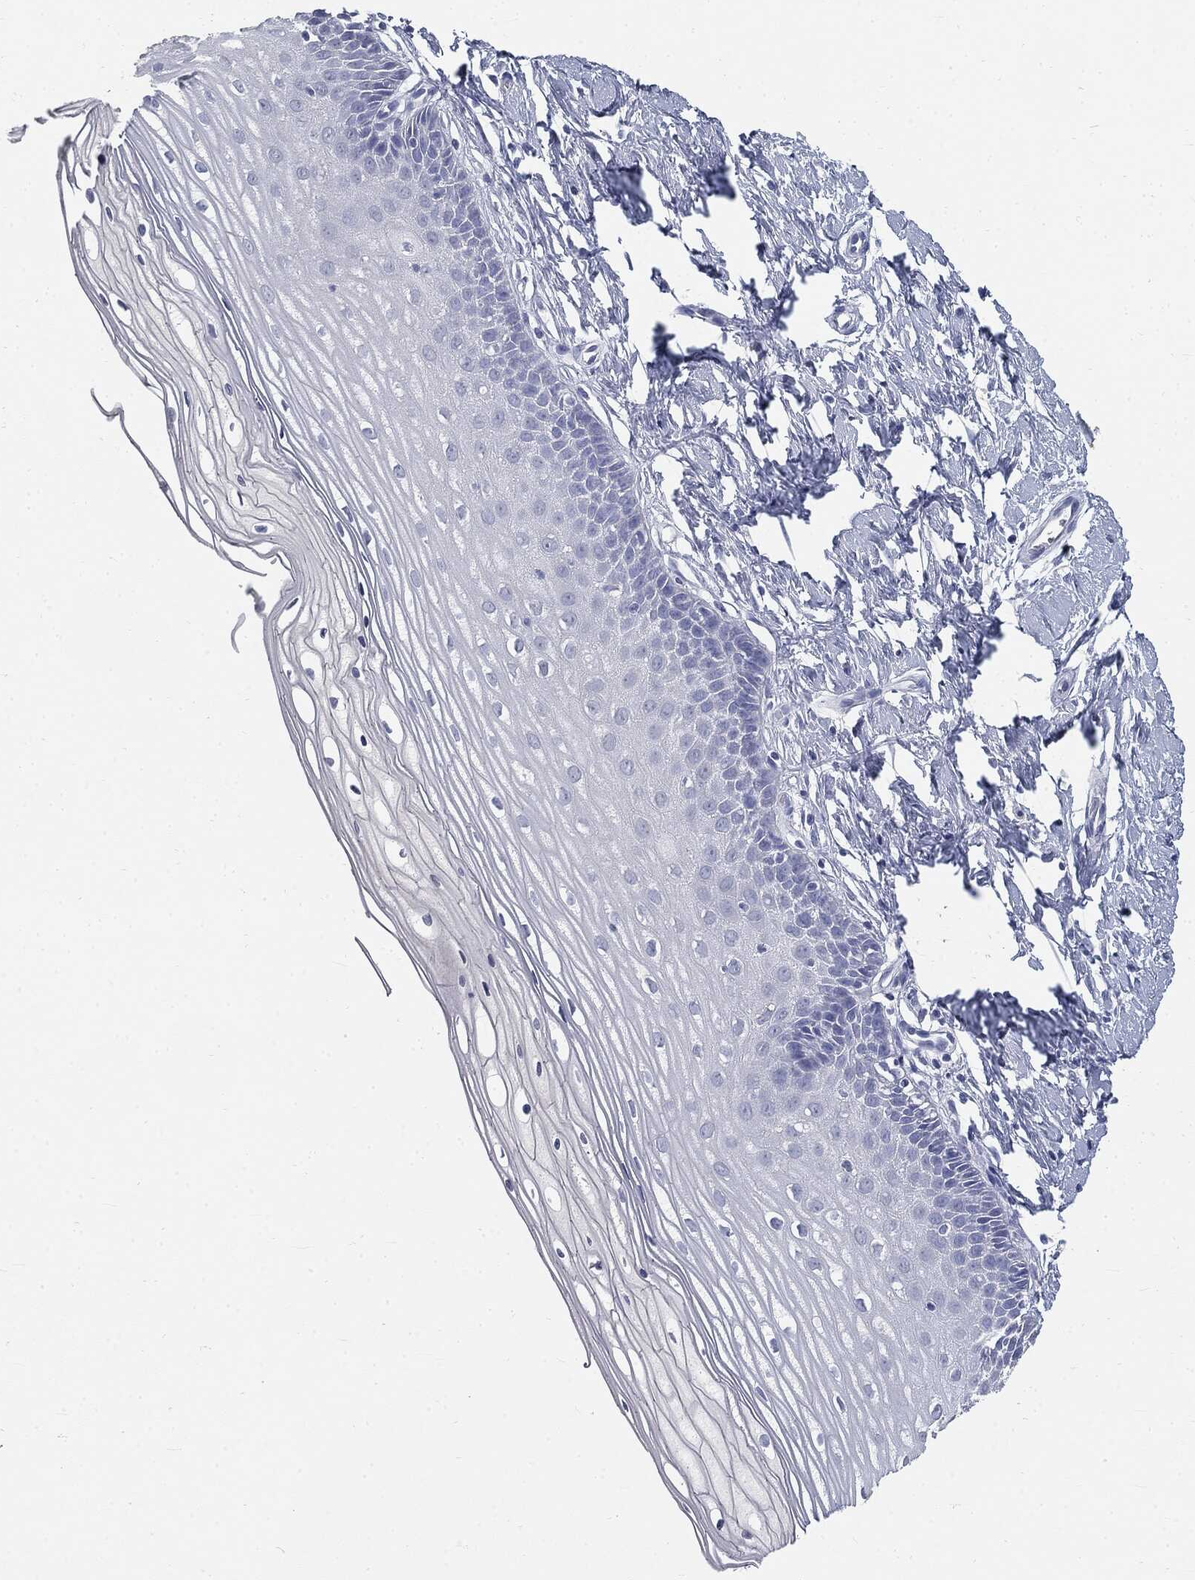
{"staining": {"intensity": "negative", "quantity": "none", "location": "none"}, "tissue": "cervix", "cell_type": "Glandular cells", "image_type": "normal", "snomed": [{"axis": "morphology", "description": "Normal tissue, NOS"}, {"axis": "topography", "description": "Cervix"}], "caption": "High power microscopy image of an IHC micrograph of normal cervix, revealing no significant positivity in glandular cells. (DAB (3,3'-diaminobenzidine) immunohistochemistry (IHC), high magnification).", "gene": "CUZD1", "patient": {"sex": "female", "age": 37}}